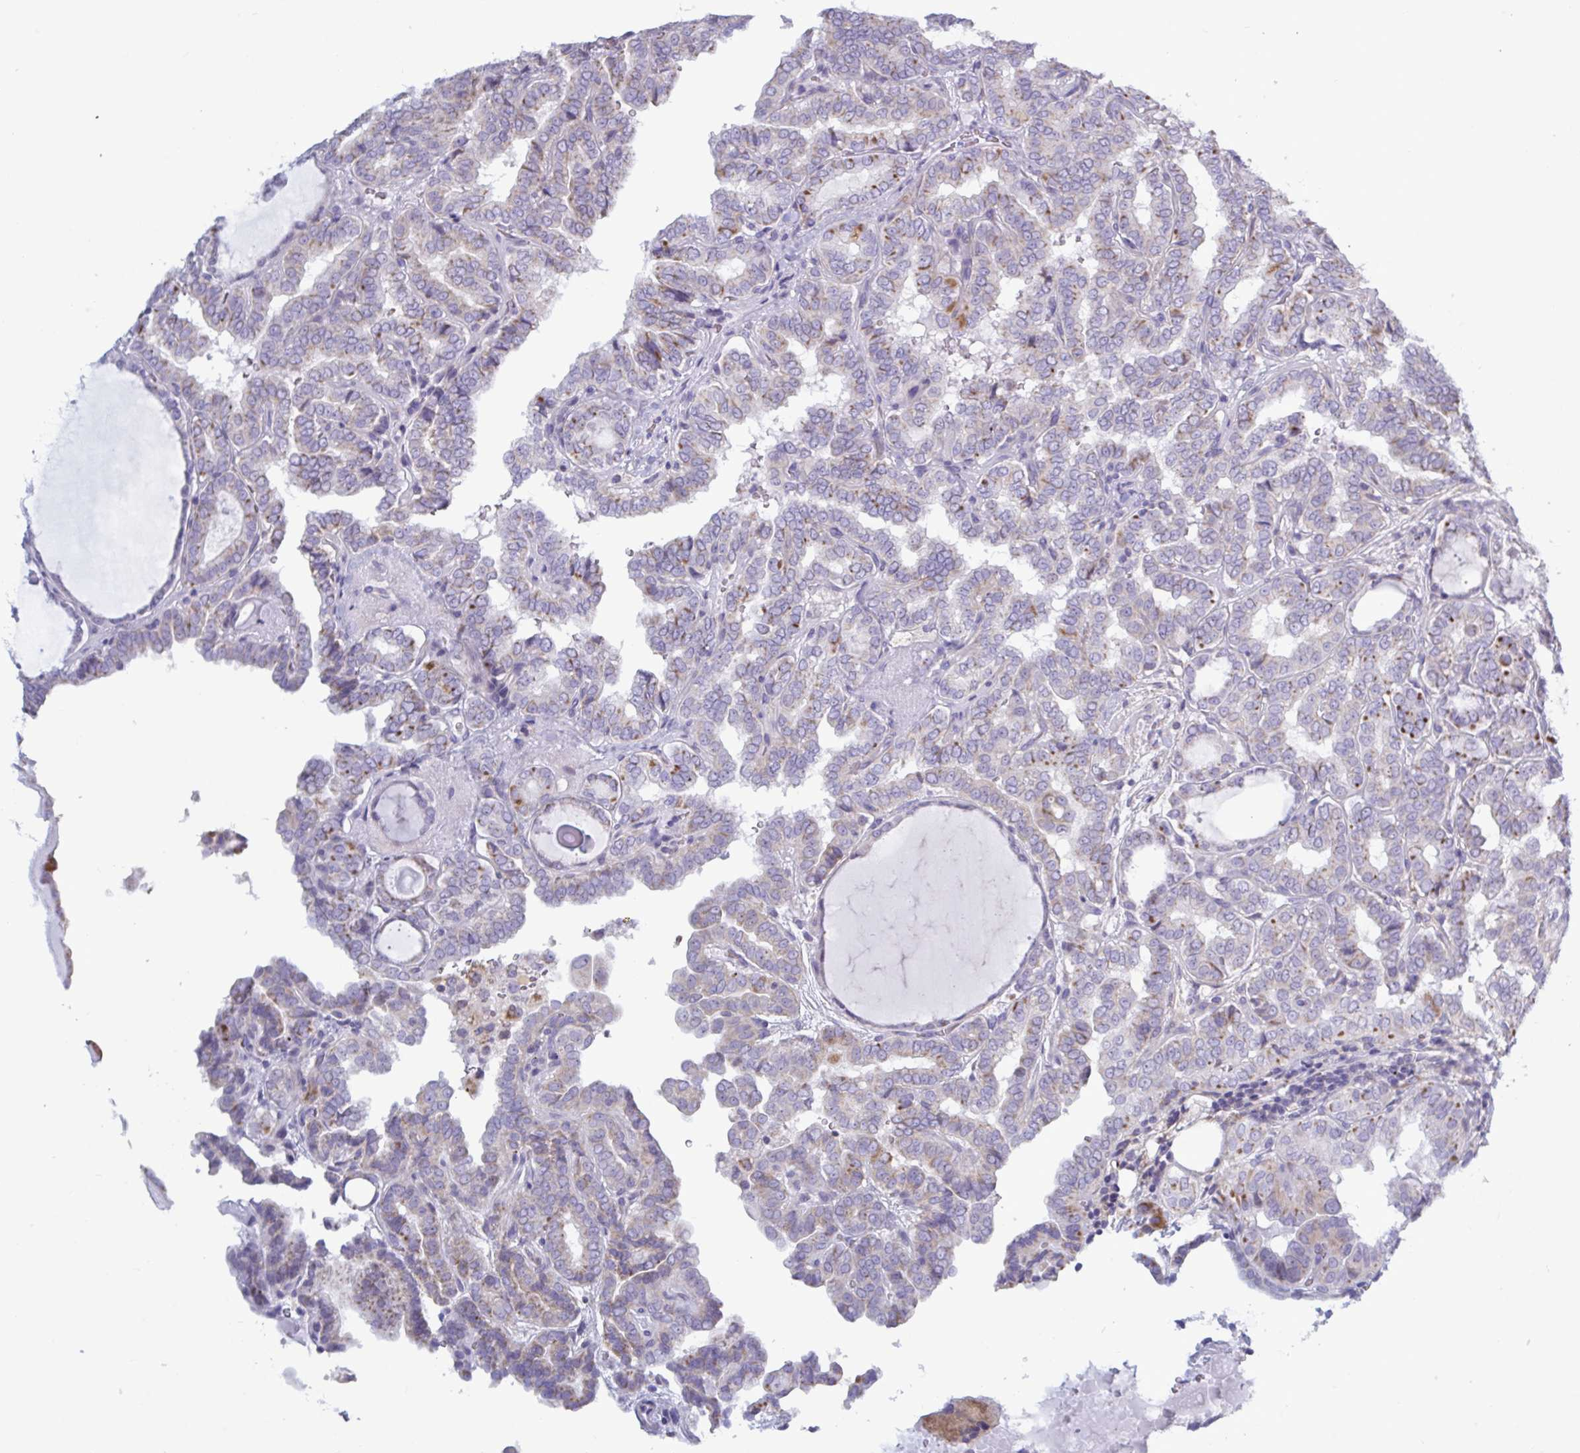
{"staining": {"intensity": "moderate", "quantity": "<25%", "location": "cytoplasmic/membranous"}, "tissue": "thyroid cancer", "cell_type": "Tumor cells", "image_type": "cancer", "snomed": [{"axis": "morphology", "description": "Papillary adenocarcinoma, NOS"}, {"axis": "topography", "description": "Thyroid gland"}], "caption": "Brown immunohistochemical staining in human papillary adenocarcinoma (thyroid) demonstrates moderate cytoplasmic/membranous staining in about <25% of tumor cells. (Brightfield microscopy of DAB IHC at high magnification).", "gene": "ATG9A", "patient": {"sex": "female", "age": 46}}